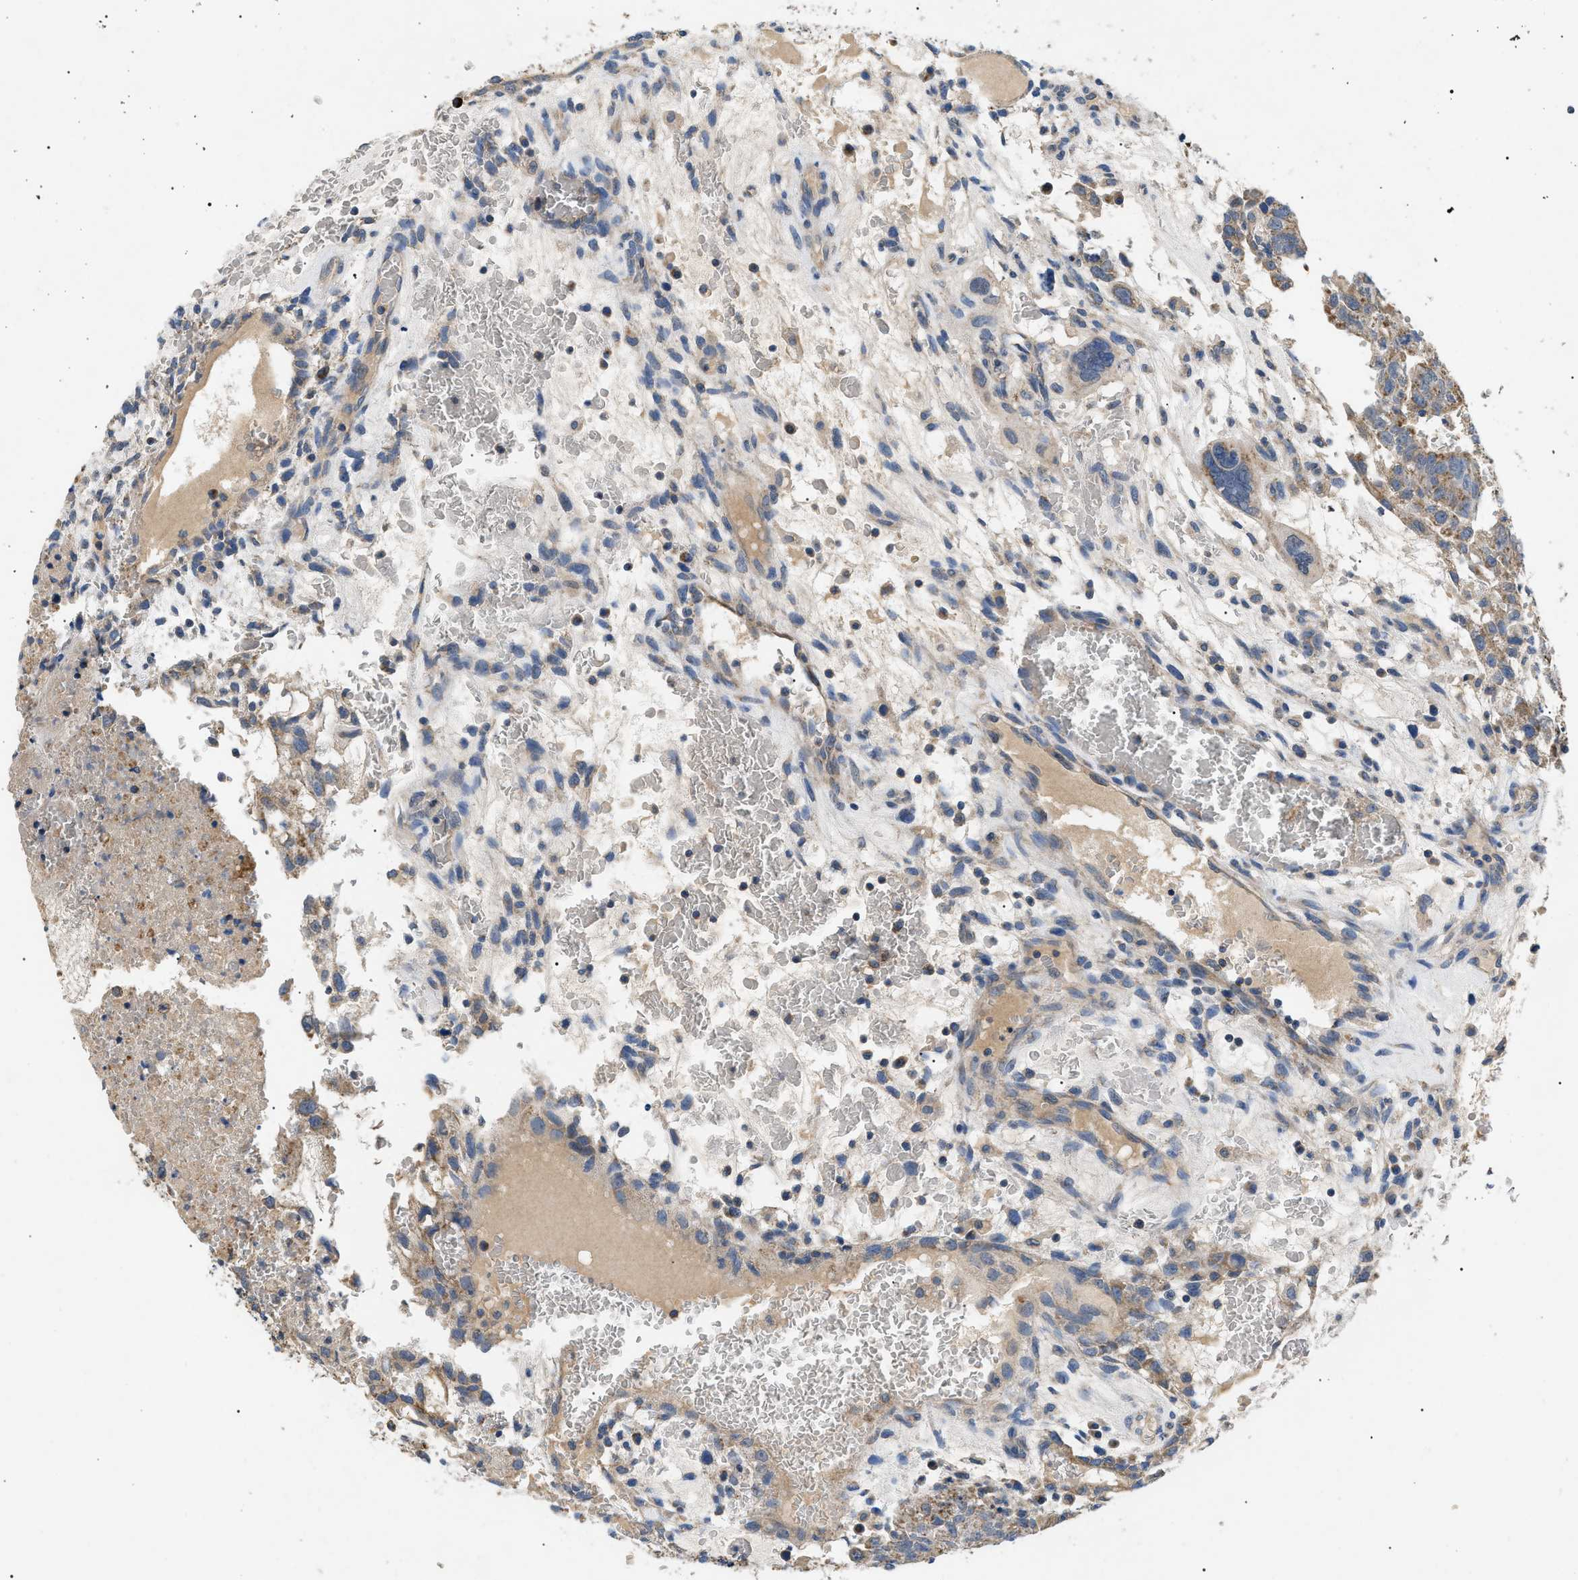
{"staining": {"intensity": "moderate", "quantity": "25%-75%", "location": "cytoplasmic/membranous"}, "tissue": "testis cancer", "cell_type": "Tumor cells", "image_type": "cancer", "snomed": [{"axis": "morphology", "description": "Seminoma, NOS"}, {"axis": "morphology", "description": "Carcinoma, Embryonal, NOS"}, {"axis": "topography", "description": "Testis"}], "caption": "Immunohistochemistry (IHC) of human seminoma (testis) shows medium levels of moderate cytoplasmic/membranous staining in about 25%-75% of tumor cells.", "gene": "TOMM6", "patient": {"sex": "male", "age": 52}}